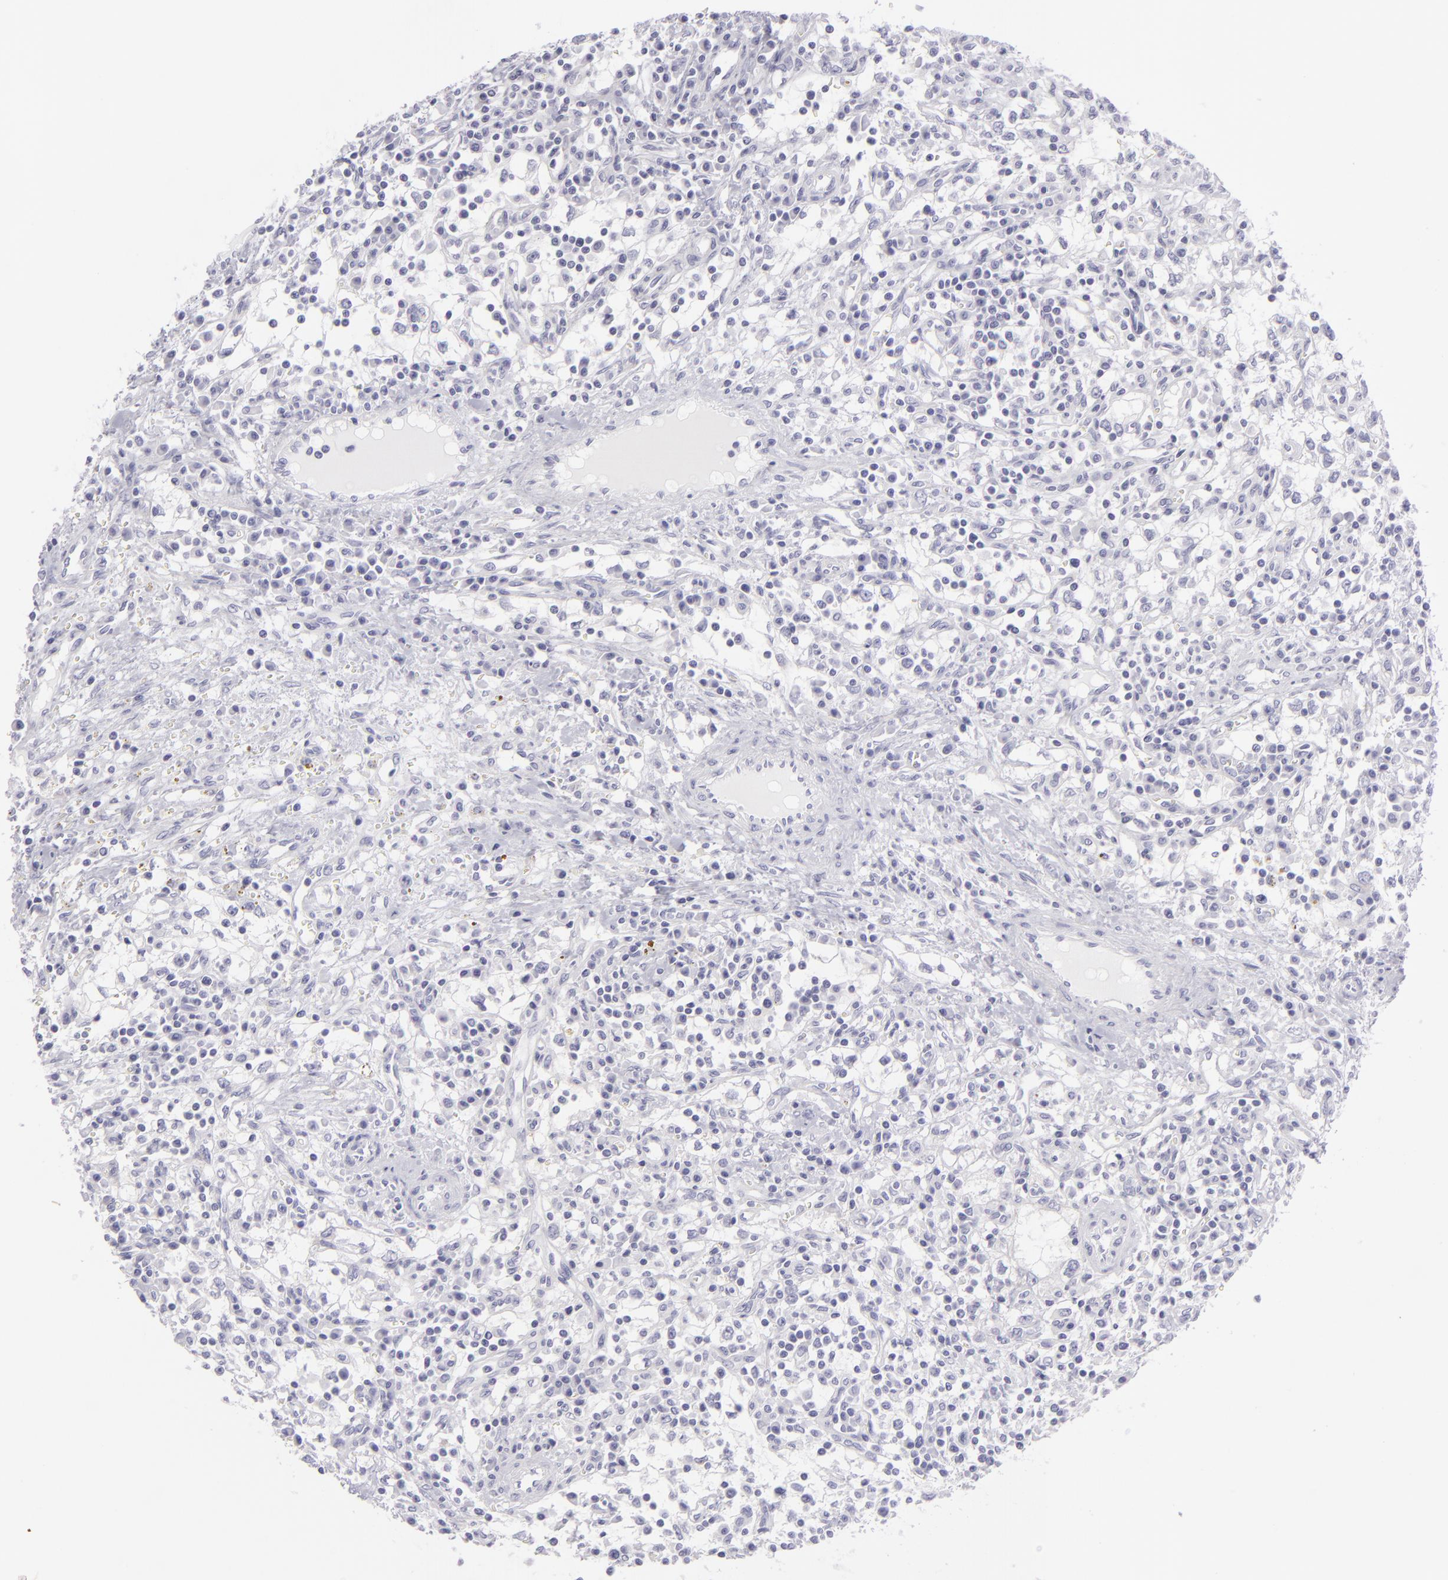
{"staining": {"intensity": "negative", "quantity": "none", "location": "none"}, "tissue": "renal cancer", "cell_type": "Tumor cells", "image_type": "cancer", "snomed": [{"axis": "morphology", "description": "Adenocarcinoma, NOS"}, {"axis": "topography", "description": "Kidney"}], "caption": "The micrograph reveals no staining of tumor cells in adenocarcinoma (renal). (DAB (3,3'-diaminobenzidine) immunohistochemistry visualized using brightfield microscopy, high magnification).", "gene": "DLG4", "patient": {"sex": "male", "age": 82}}